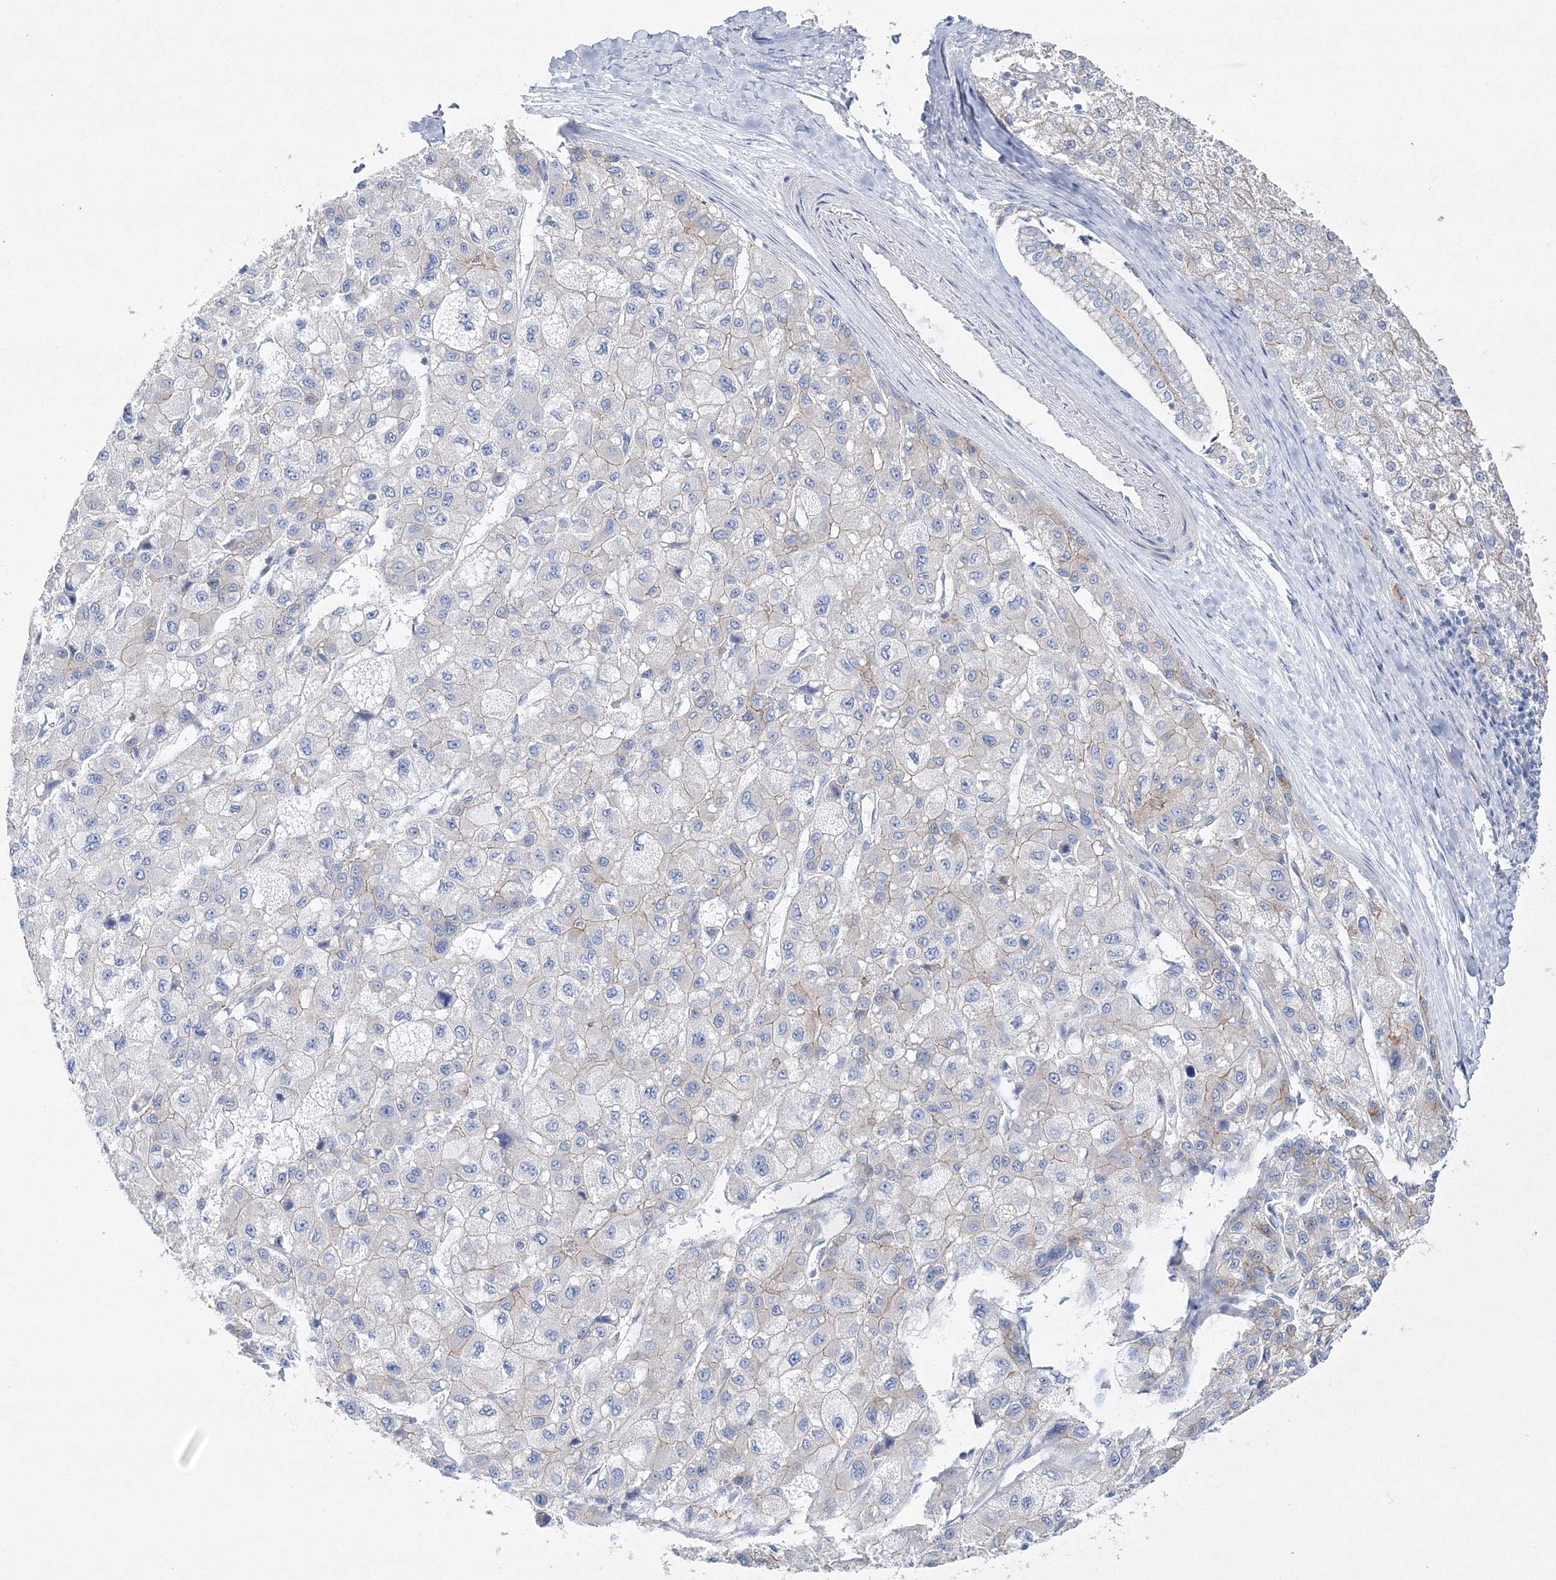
{"staining": {"intensity": "weak", "quantity": "<25%", "location": "cytoplasmic/membranous"}, "tissue": "liver cancer", "cell_type": "Tumor cells", "image_type": "cancer", "snomed": [{"axis": "morphology", "description": "Carcinoma, Hepatocellular, NOS"}, {"axis": "topography", "description": "Liver"}], "caption": "Tumor cells are negative for brown protein staining in liver hepatocellular carcinoma.", "gene": "NAA40", "patient": {"sex": "male", "age": 80}}